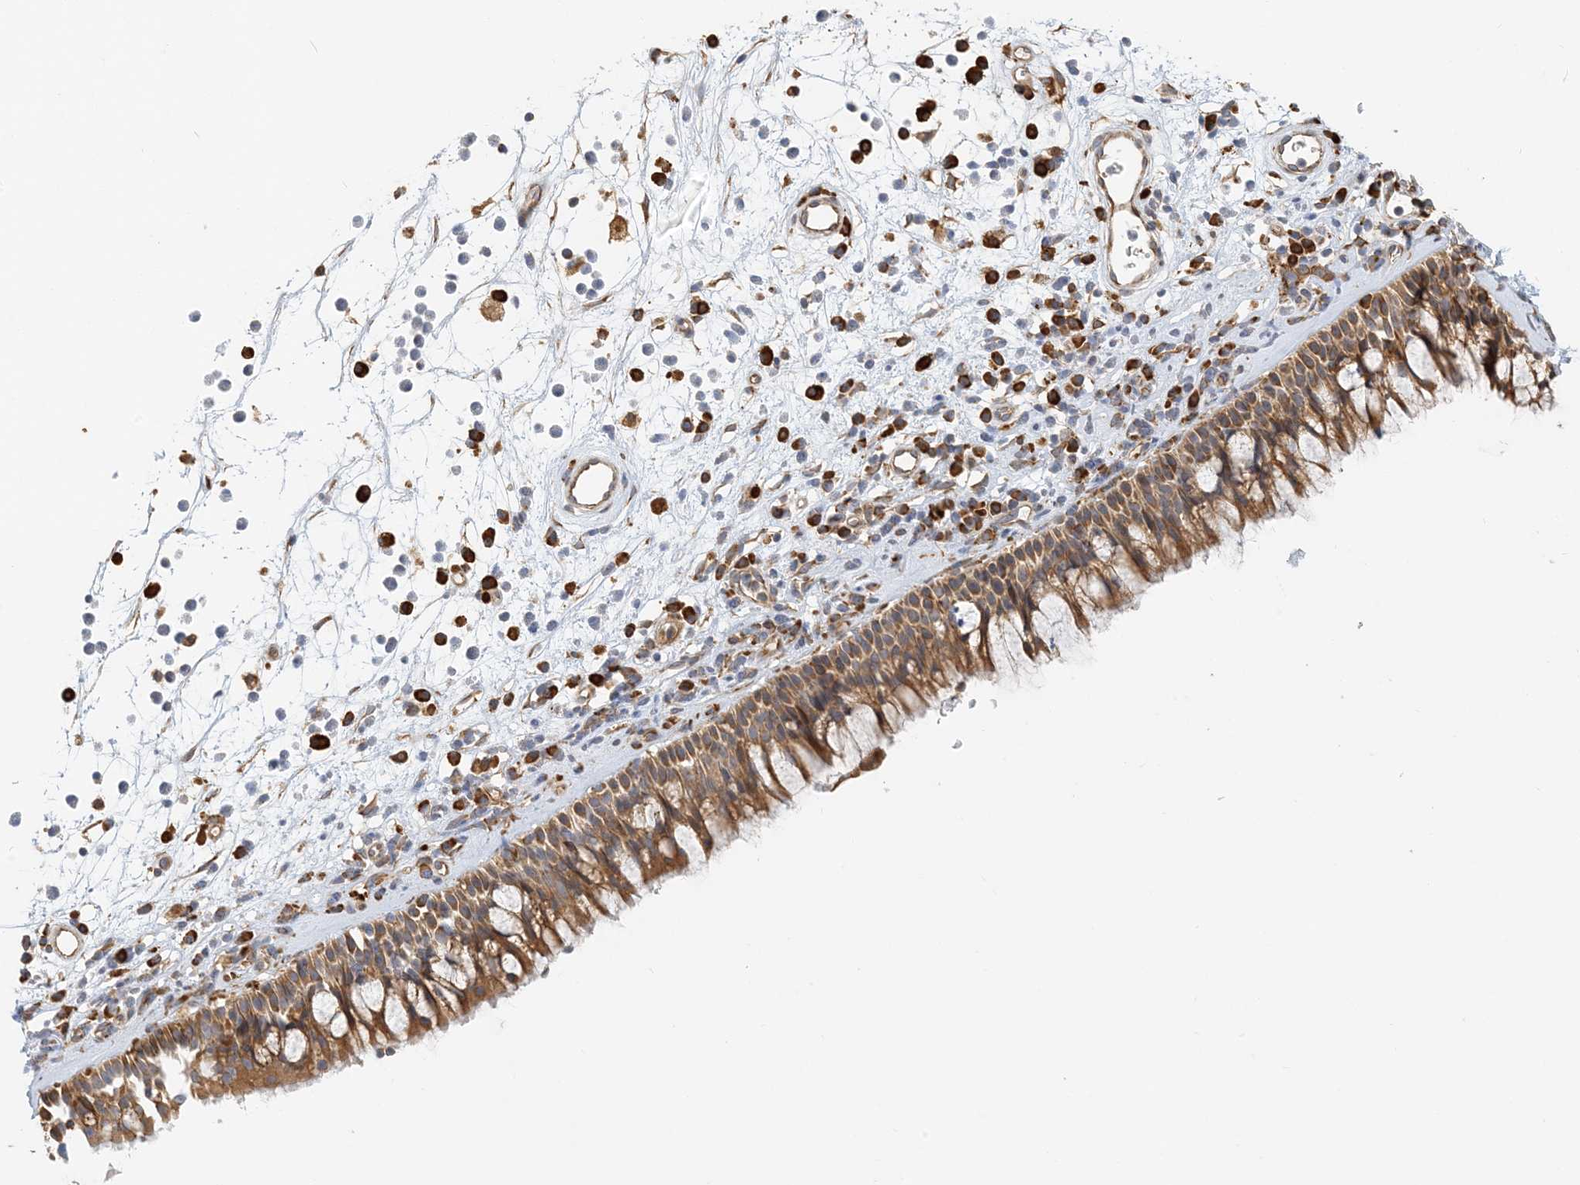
{"staining": {"intensity": "moderate", "quantity": ">75%", "location": "cytoplasmic/membranous"}, "tissue": "nasopharynx", "cell_type": "Respiratory epithelial cells", "image_type": "normal", "snomed": [{"axis": "morphology", "description": "Normal tissue, NOS"}, {"axis": "morphology", "description": "Inflammation, NOS"}, {"axis": "morphology", "description": "Malignant melanoma, Metastatic site"}, {"axis": "topography", "description": "Nasopharynx"}], "caption": "Respiratory epithelial cells reveal moderate cytoplasmic/membranous staining in approximately >75% of cells in normal nasopharynx.", "gene": "HNMT", "patient": {"sex": "male", "age": 70}}